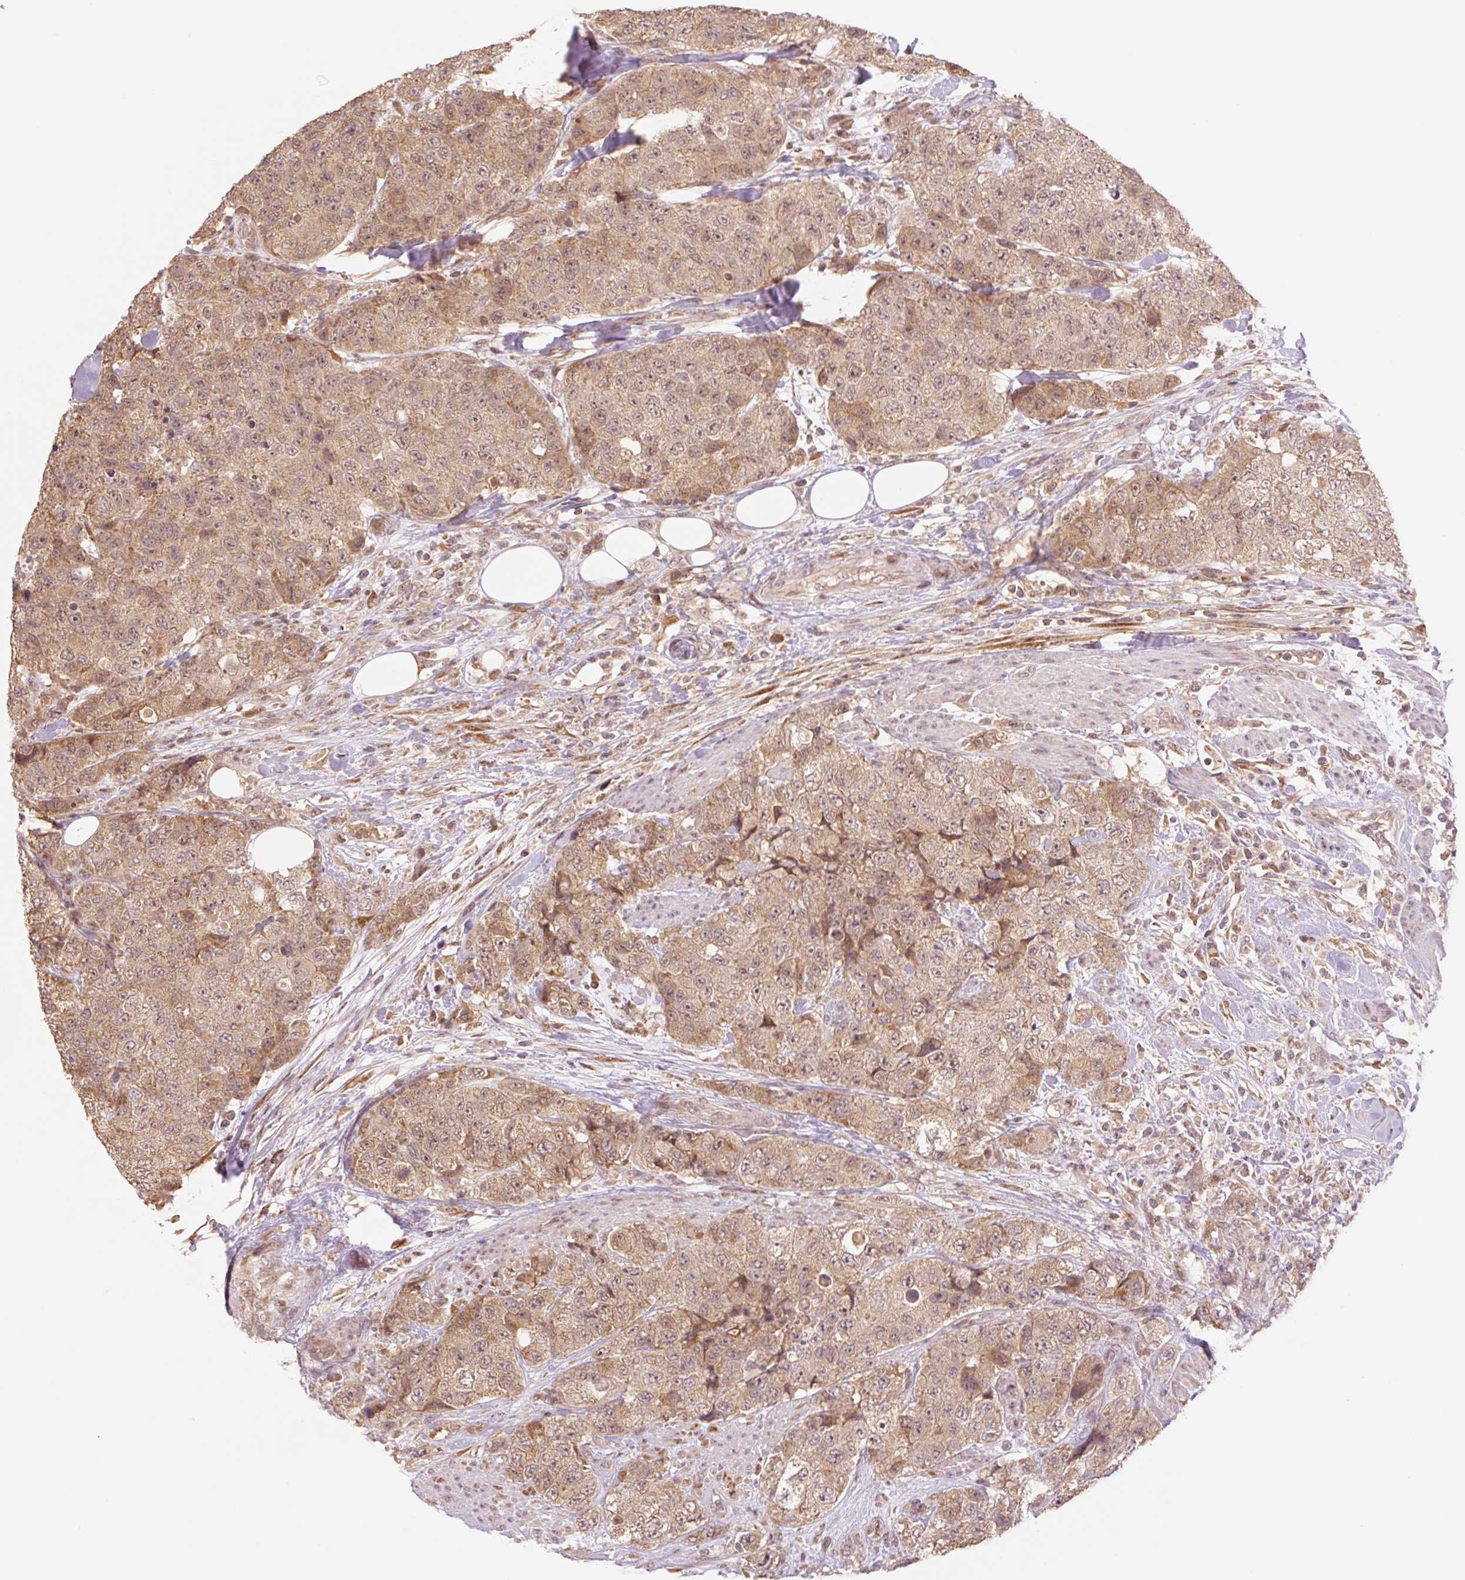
{"staining": {"intensity": "moderate", "quantity": ">75%", "location": "cytoplasmic/membranous"}, "tissue": "urothelial cancer", "cell_type": "Tumor cells", "image_type": "cancer", "snomed": [{"axis": "morphology", "description": "Urothelial carcinoma, High grade"}, {"axis": "topography", "description": "Urinary bladder"}], "caption": "The micrograph shows staining of urothelial cancer, revealing moderate cytoplasmic/membranous protein expression (brown color) within tumor cells. The staining was performed using DAB (3,3'-diaminobenzidine), with brown indicating positive protein expression. Nuclei are stained blue with hematoxylin.", "gene": "YJU2B", "patient": {"sex": "female", "age": 78}}